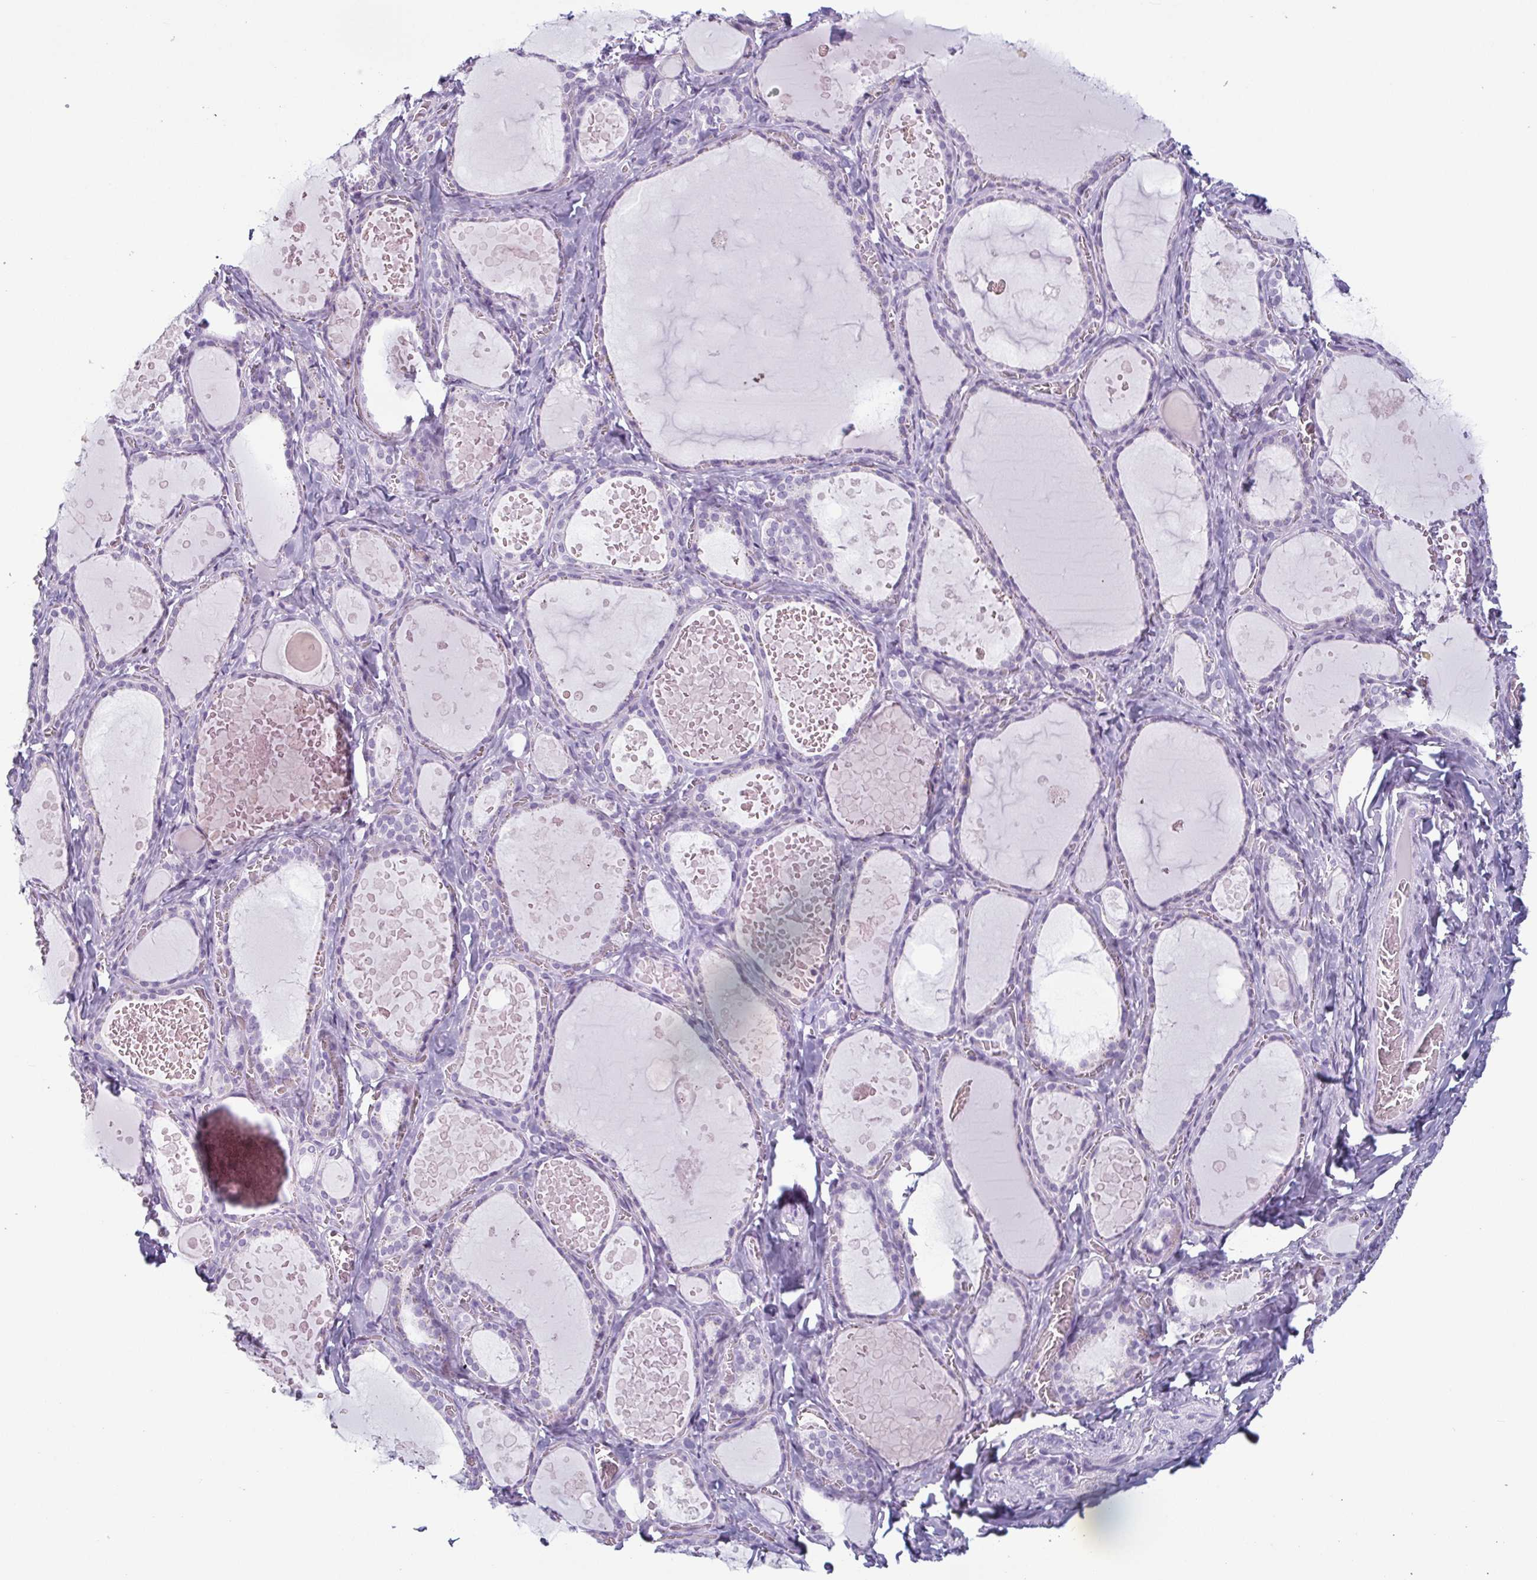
{"staining": {"intensity": "negative", "quantity": "none", "location": "none"}, "tissue": "thyroid gland", "cell_type": "Glandular cells", "image_type": "normal", "snomed": [{"axis": "morphology", "description": "Normal tissue, NOS"}, {"axis": "topography", "description": "Thyroid gland"}], "caption": "Glandular cells show no significant protein expression in benign thyroid gland. (Brightfield microscopy of DAB IHC at high magnification).", "gene": "KRT78", "patient": {"sex": "female", "age": 56}}